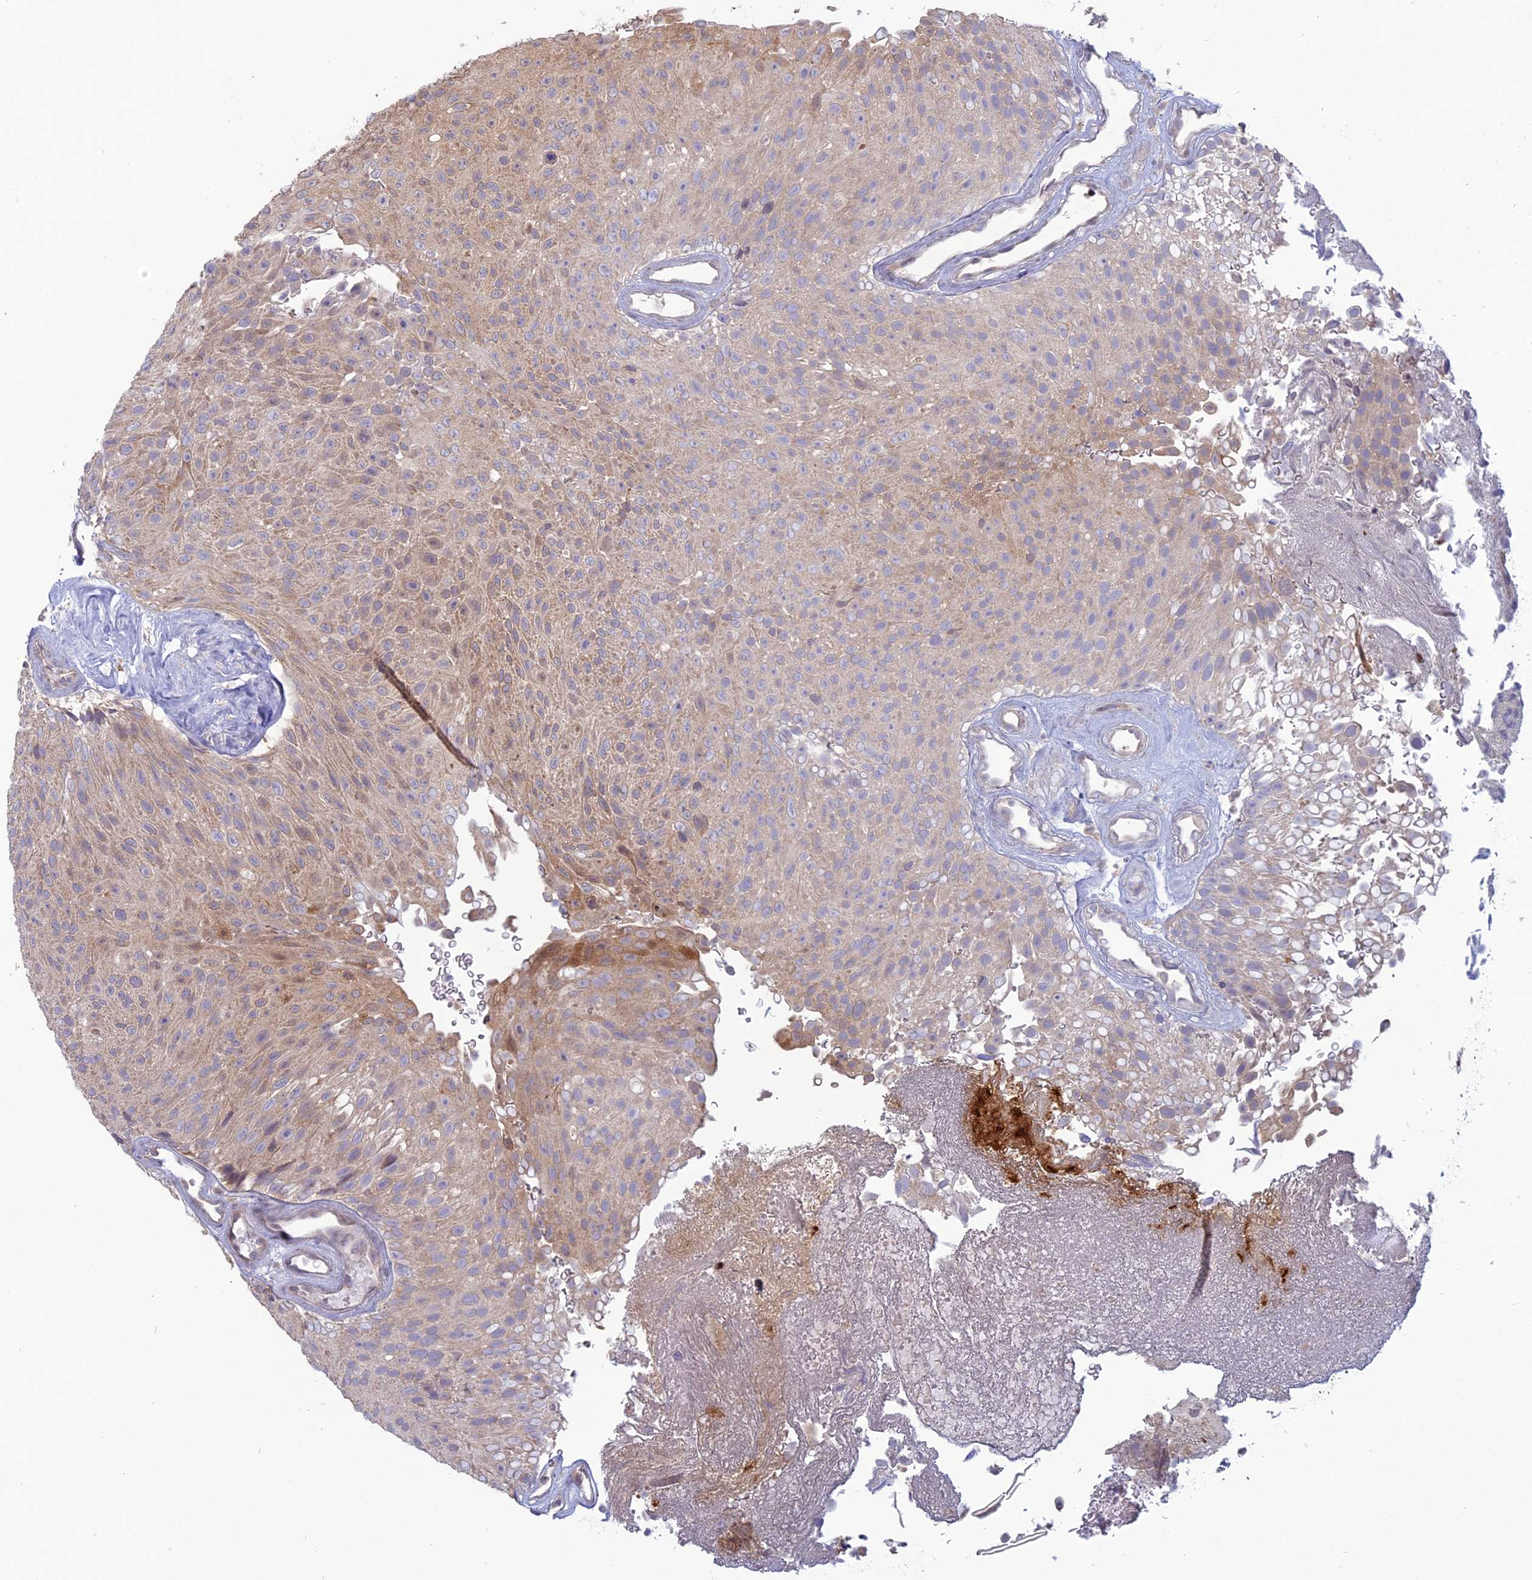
{"staining": {"intensity": "weak", "quantity": "25%-75%", "location": "cytoplasmic/membranous"}, "tissue": "urothelial cancer", "cell_type": "Tumor cells", "image_type": "cancer", "snomed": [{"axis": "morphology", "description": "Urothelial carcinoma, Low grade"}, {"axis": "topography", "description": "Urinary bladder"}], "caption": "This is an image of immunohistochemistry staining of urothelial carcinoma (low-grade), which shows weak staining in the cytoplasmic/membranous of tumor cells.", "gene": "TMEM208", "patient": {"sex": "male", "age": 78}}